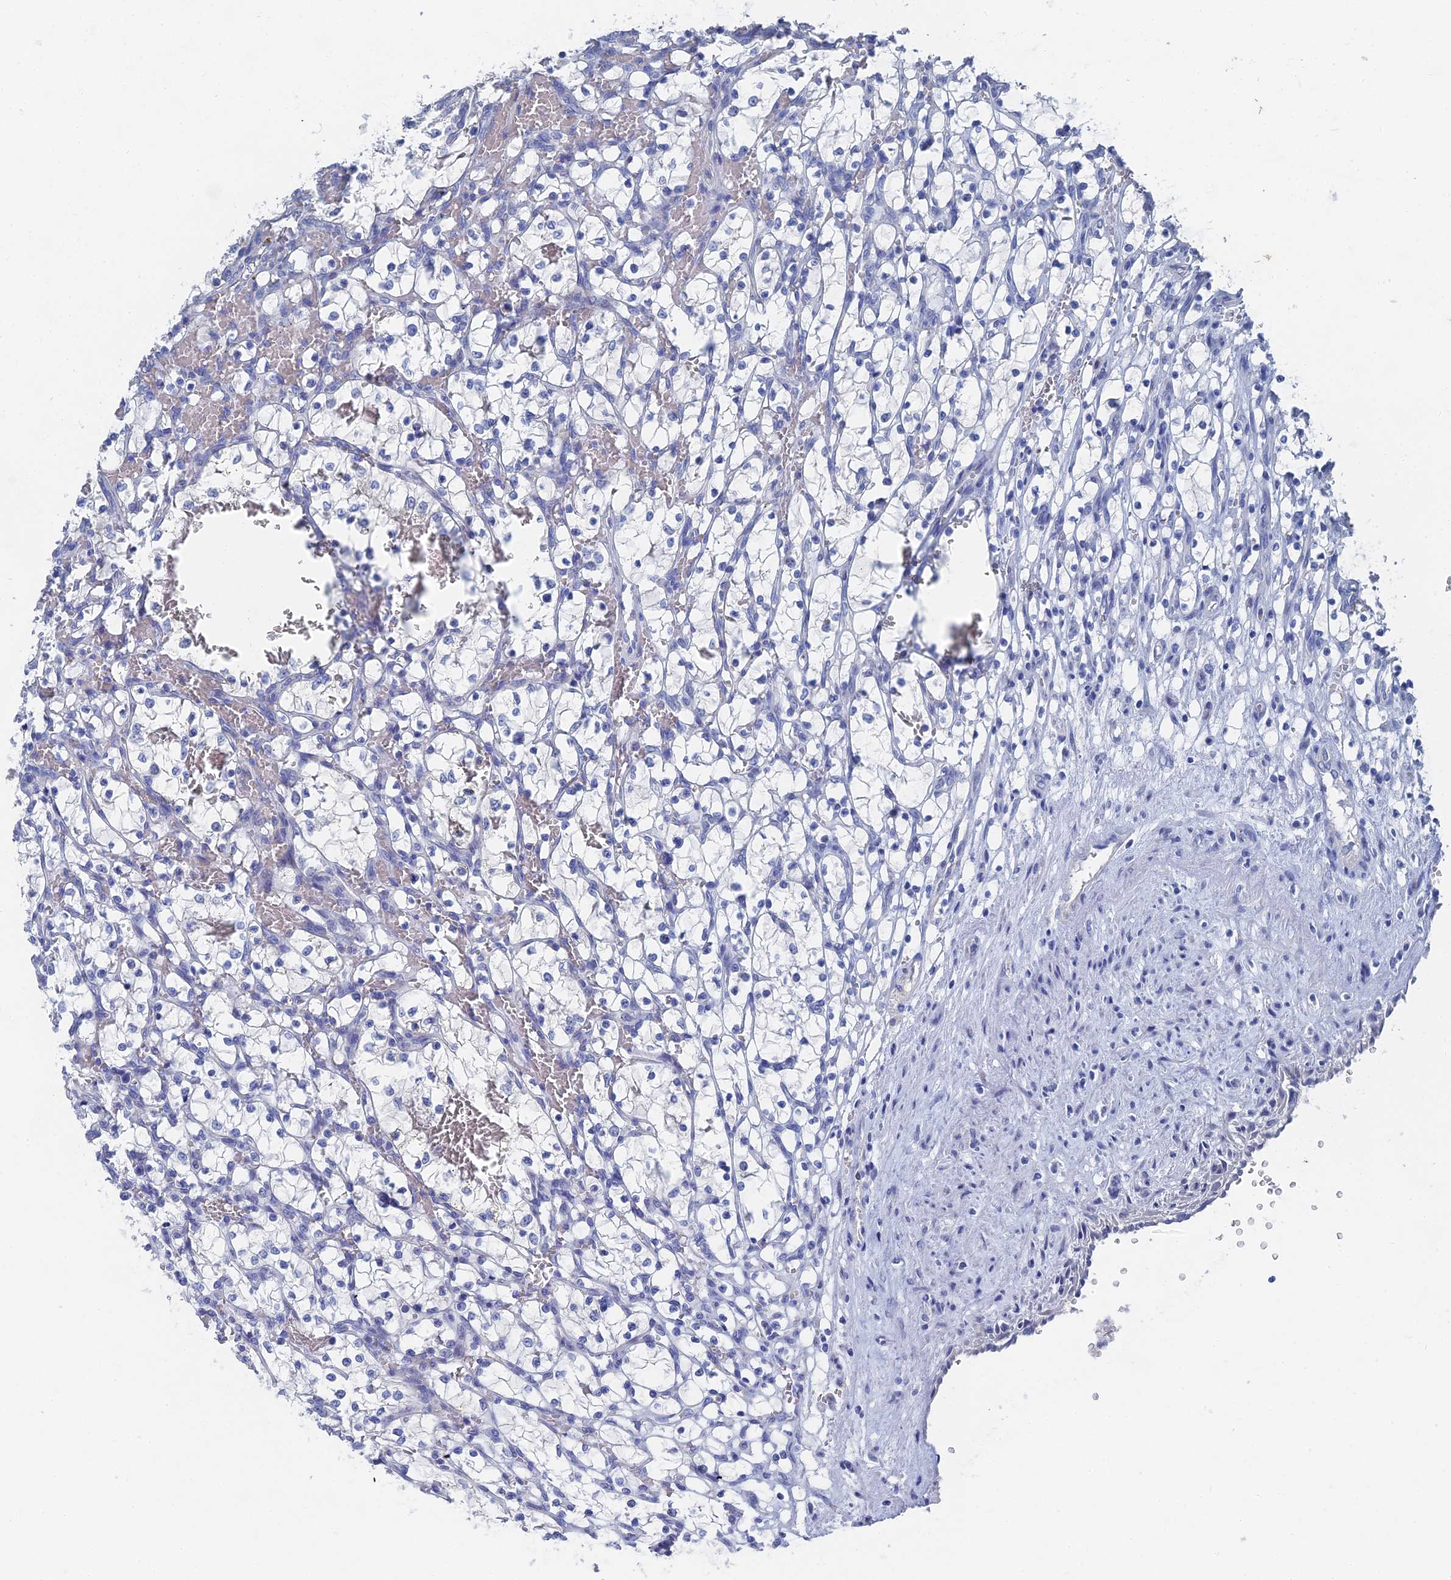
{"staining": {"intensity": "negative", "quantity": "none", "location": "none"}, "tissue": "renal cancer", "cell_type": "Tumor cells", "image_type": "cancer", "snomed": [{"axis": "morphology", "description": "Adenocarcinoma, NOS"}, {"axis": "topography", "description": "Kidney"}], "caption": "A high-resolution photomicrograph shows IHC staining of renal adenocarcinoma, which demonstrates no significant positivity in tumor cells.", "gene": "GFAP", "patient": {"sex": "female", "age": 69}}